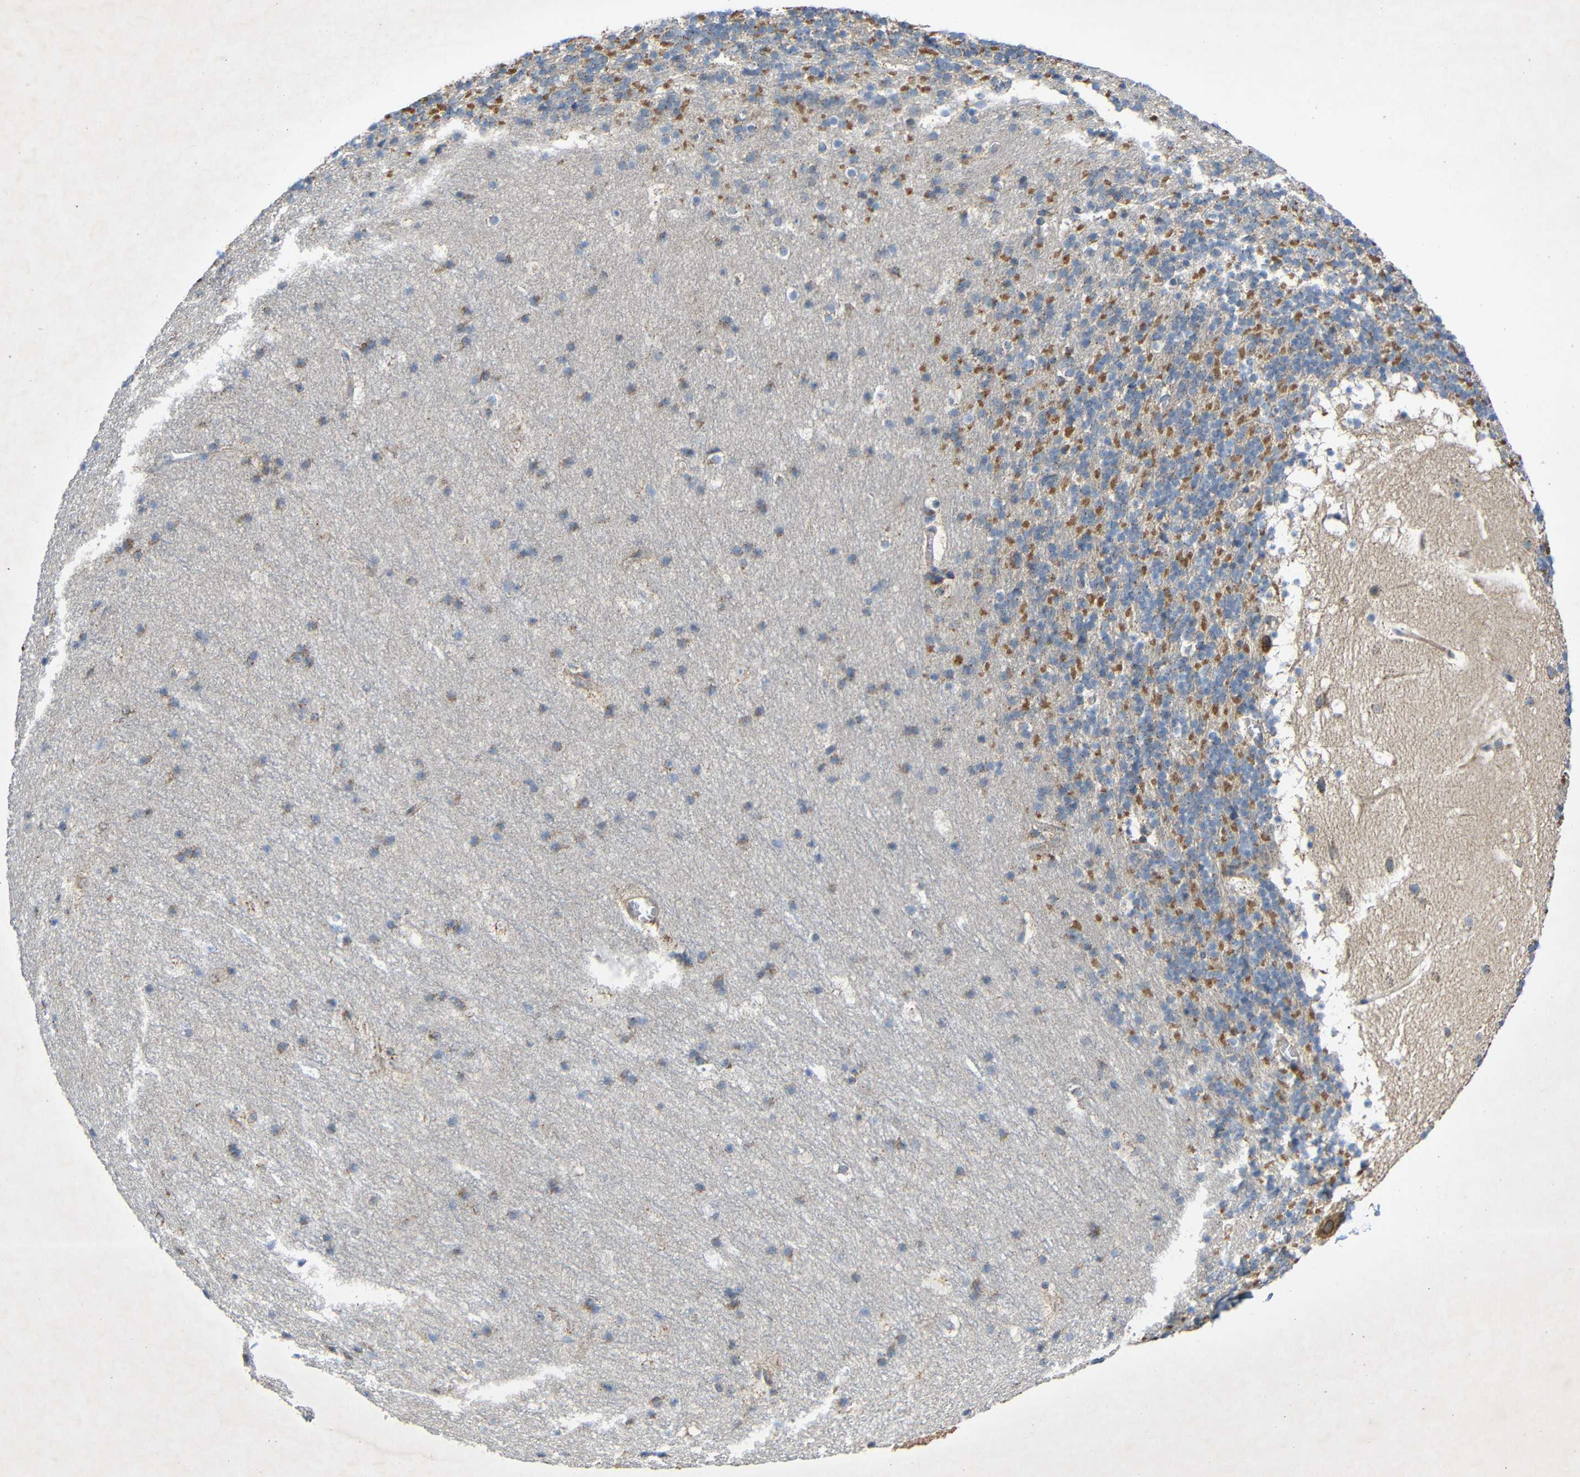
{"staining": {"intensity": "negative", "quantity": "none", "location": "none"}, "tissue": "cerebellum", "cell_type": "Cells in granular layer", "image_type": "normal", "snomed": [{"axis": "morphology", "description": "Normal tissue, NOS"}, {"axis": "topography", "description": "Cerebellum"}], "caption": "Immunohistochemical staining of unremarkable human cerebellum demonstrates no significant staining in cells in granular layer. (DAB (3,3'-diaminobenzidine) IHC, high magnification).", "gene": "TMEM25", "patient": {"sex": "male", "age": 45}}